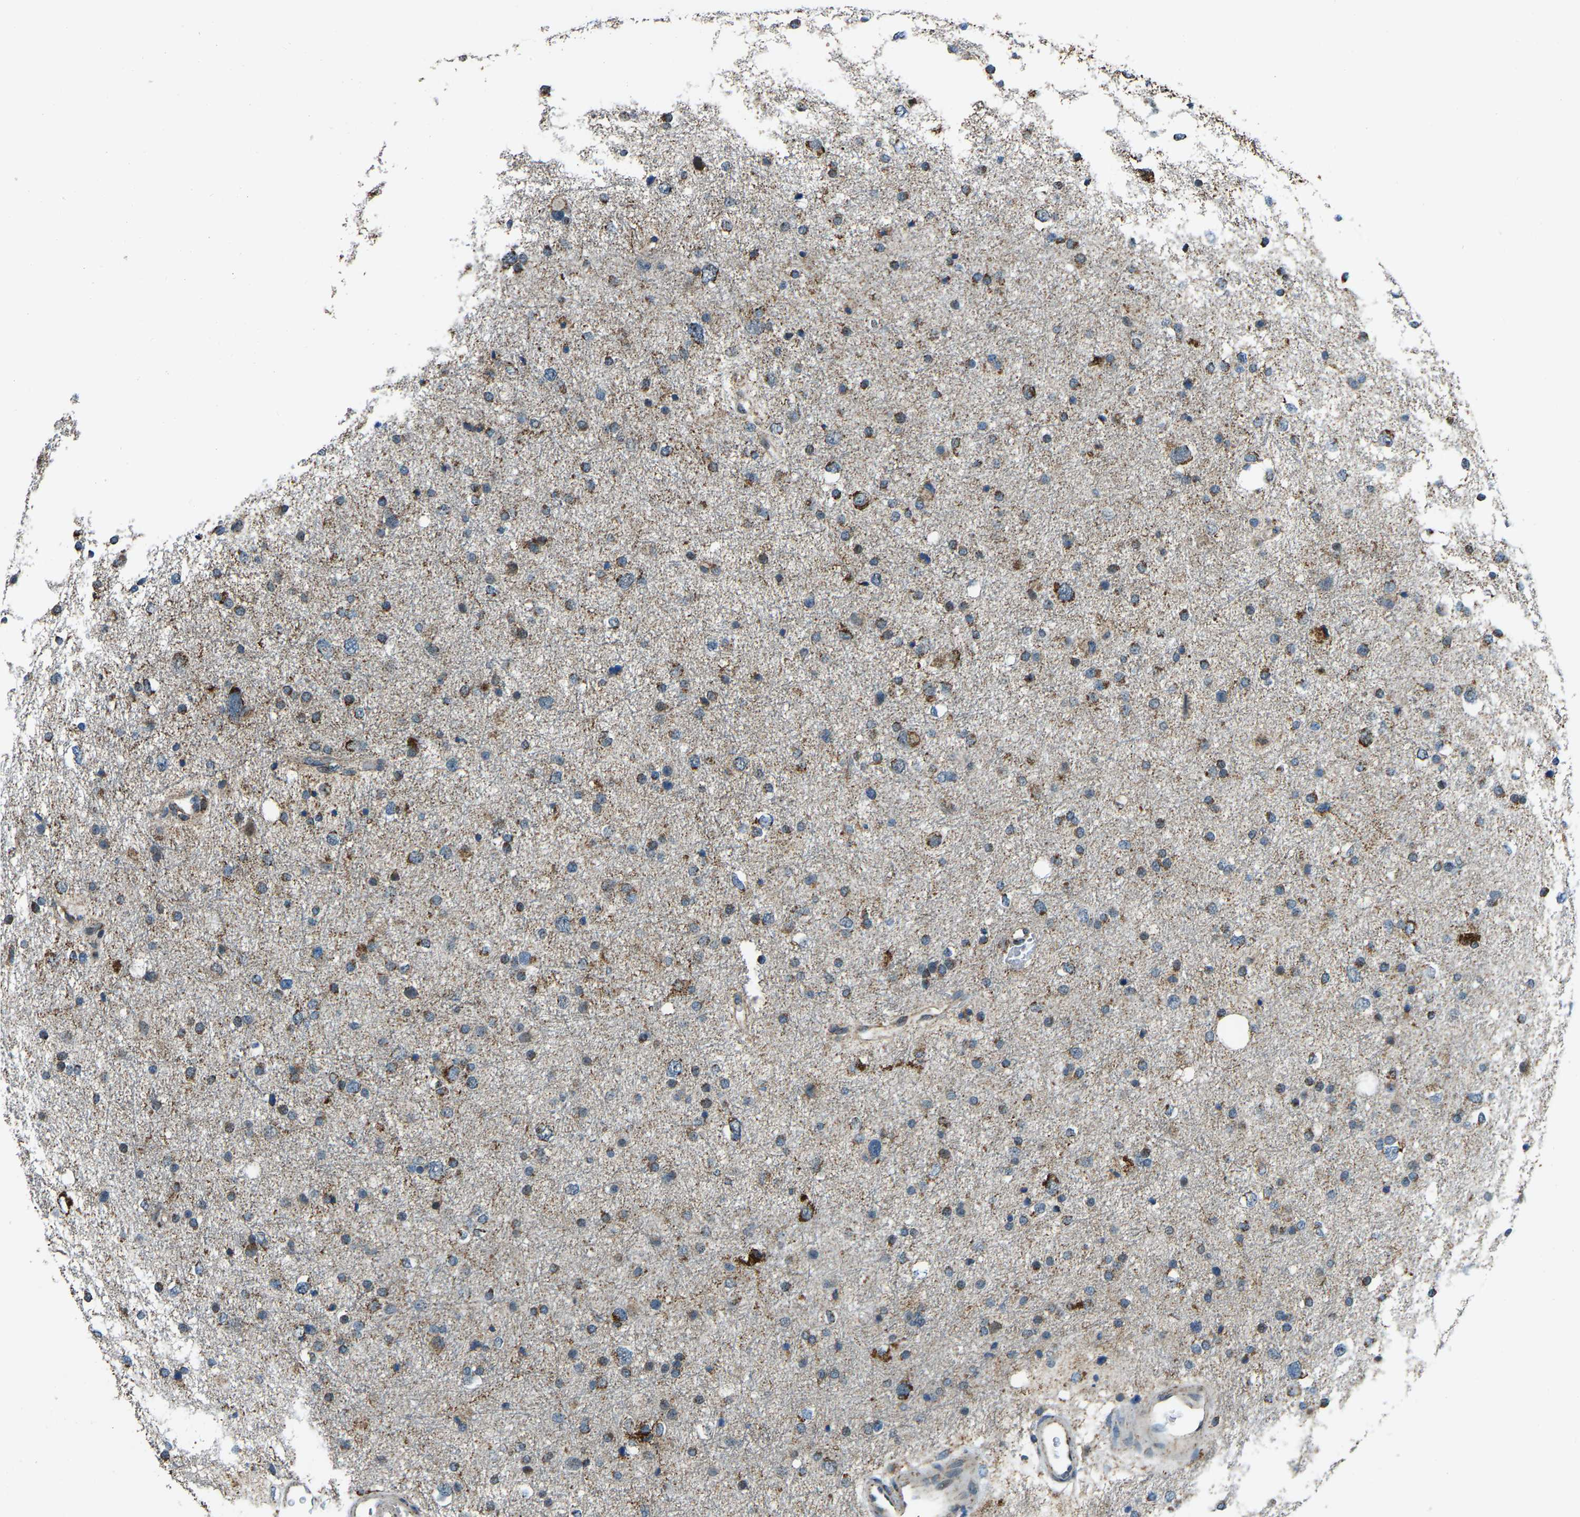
{"staining": {"intensity": "strong", "quantity": ">75%", "location": "cytoplasmic/membranous"}, "tissue": "glioma", "cell_type": "Tumor cells", "image_type": "cancer", "snomed": [{"axis": "morphology", "description": "Glioma, malignant, Low grade"}, {"axis": "topography", "description": "Brain"}], "caption": "Malignant glioma (low-grade) stained with a brown dye displays strong cytoplasmic/membranous positive staining in approximately >75% of tumor cells.", "gene": "RBM33", "patient": {"sex": "female", "age": 37}}